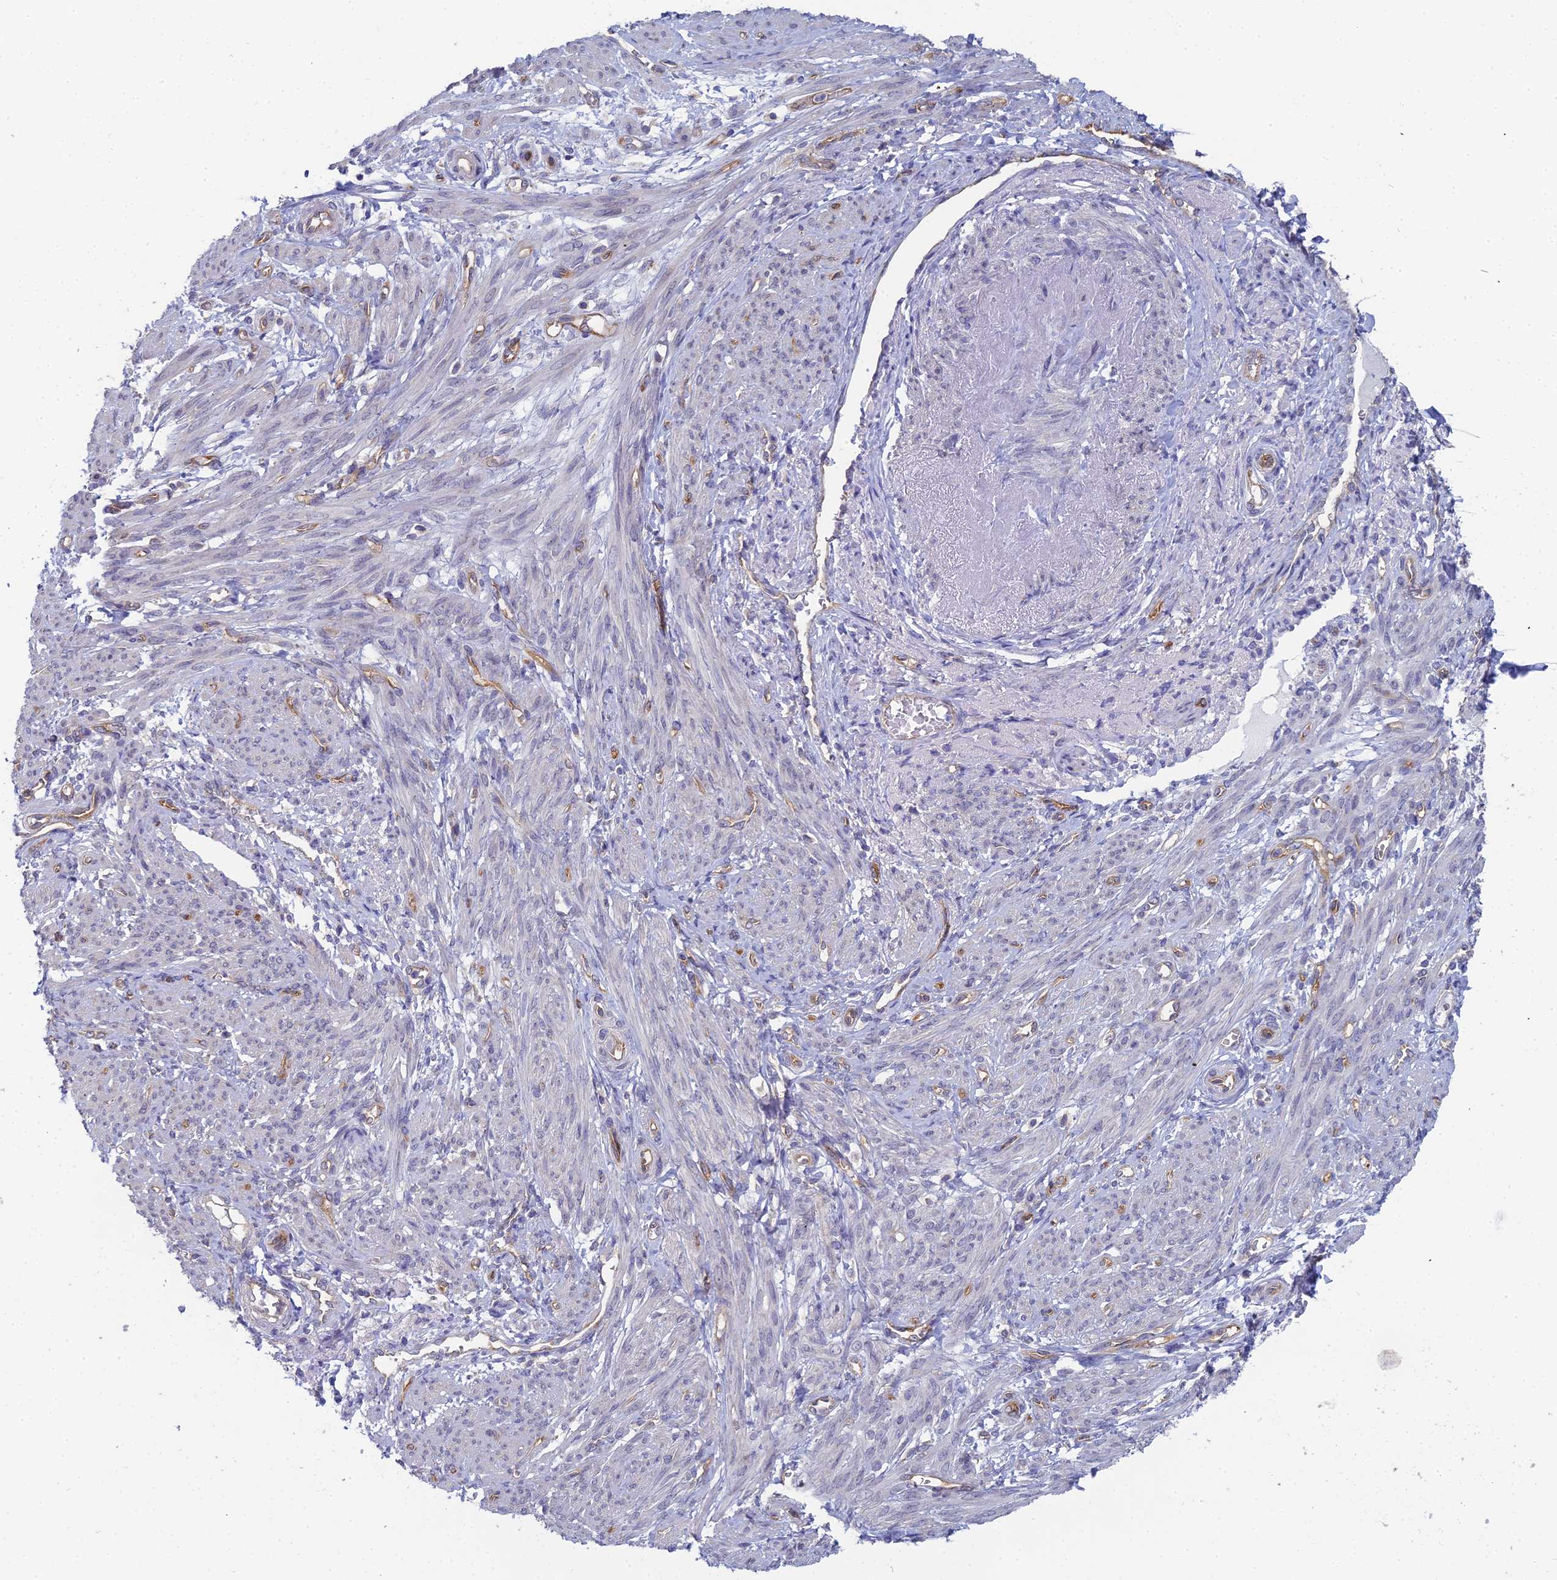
{"staining": {"intensity": "negative", "quantity": "none", "location": "none"}, "tissue": "smooth muscle", "cell_type": "Smooth muscle cells", "image_type": "normal", "snomed": [{"axis": "morphology", "description": "Normal tissue, NOS"}, {"axis": "topography", "description": "Smooth muscle"}], "caption": "This is an immunohistochemistry micrograph of unremarkable human smooth muscle. There is no staining in smooth muscle cells.", "gene": "RDX", "patient": {"sex": "female", "age": 39}}